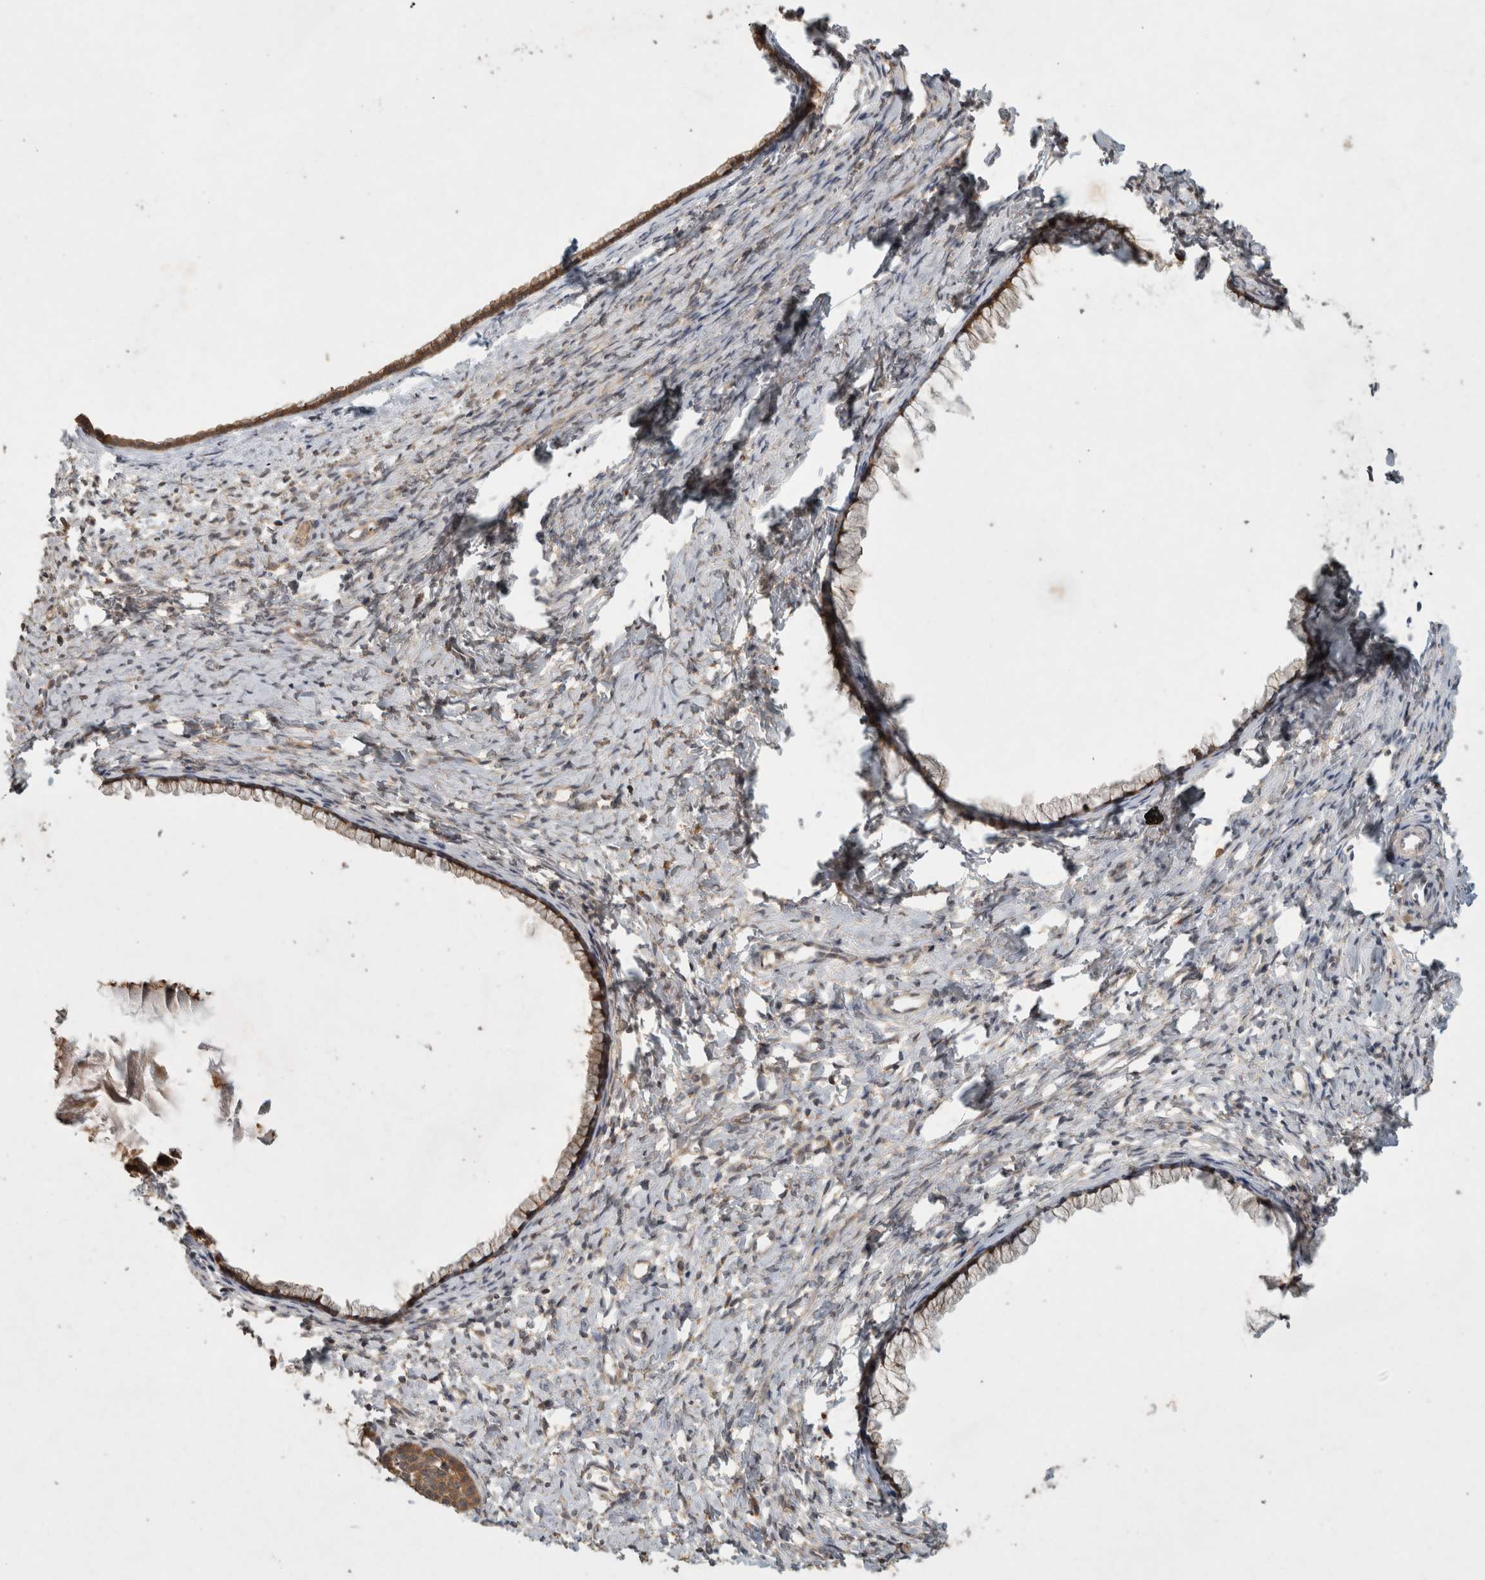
{"staining": {"intensity": "moderate", "quantity": ">75%", "location": "cytoplasmic/membranous"}, "tissue": "cervix", "cell_type": "Glandular cells", "image_type": "normal", "snomed": [{"axis": "morphology", "description": "Normal tissue, NOS"}, {"axis": "topography", "description": "Cervix"}], "caption": "A medium amount of moderate cytoplasmic/membranous expression is identified in about >75% of glandular cells in normal cervix.", "gene": "VEPH1", "patient": {"sex": "female", "age": 75}}